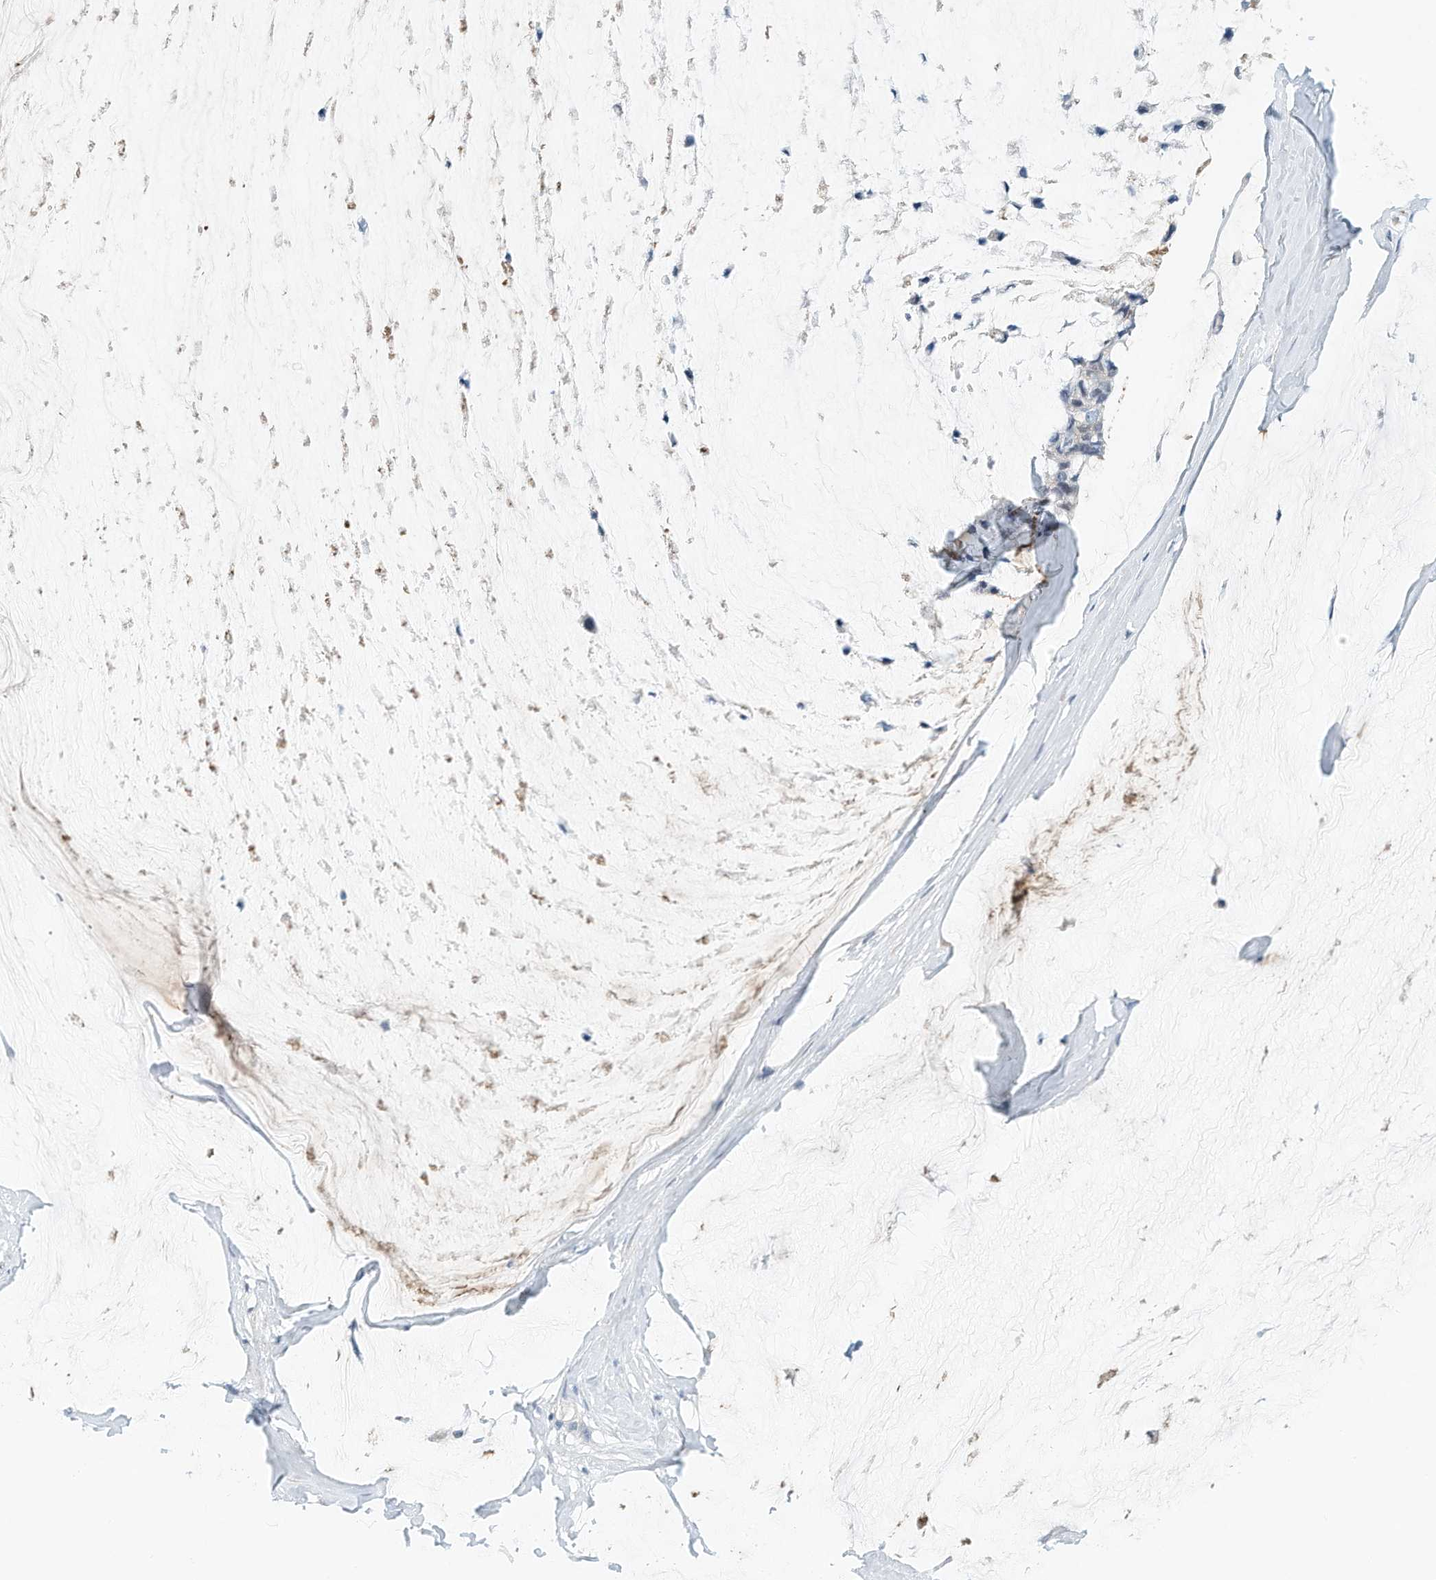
{"staining": {"intensity": "negative", "quantity": "none", "location": "none"}, "tissue": "ovarian cancer", "cell_type": "Tumor cells", "image_type": "cancer", "snomed": [{"axis": "morphology", "description": "Cystadenocarcinoma, mucinous, NOS"}, {"axis": "topography", "description": "Ovary"}], "caption": "Human mucinous cystadenocarcinoma (ovarian) stained for a protein using immunohistochemistry (IHC) displays no expression in tumor cells.", "gene": "ARHGAP28", "patient": {"sex": "female", "age": 39}}